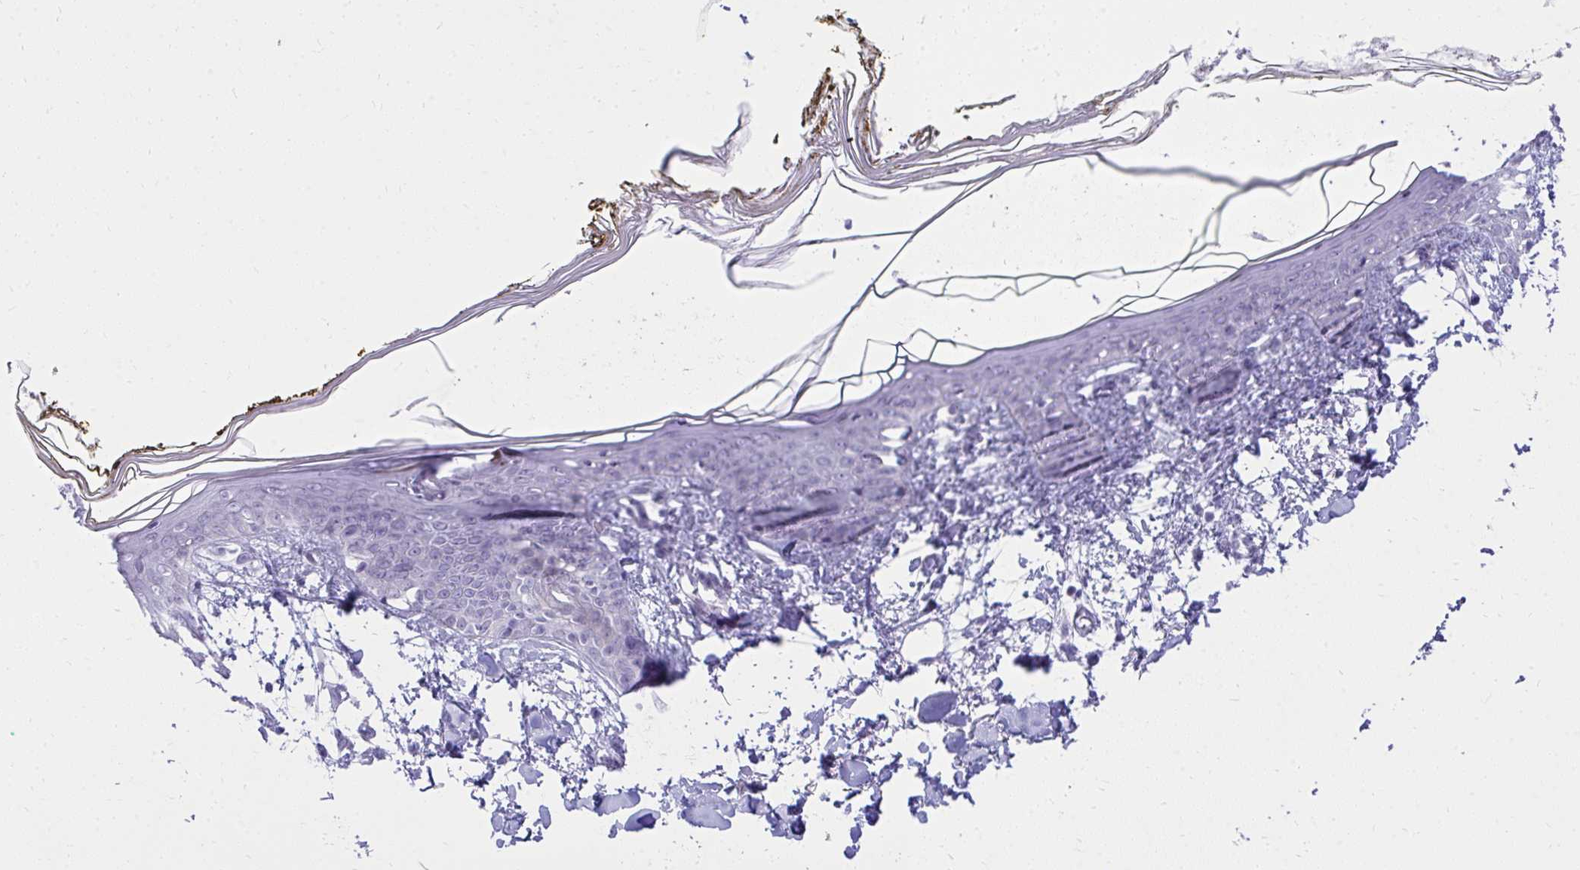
{"staining": {"intensity": "negative", "quantity": "none", "location": "none"}, "tissue": "skin", "cell_type": "Fibroblasts", "image_type": "normal", "snomed": [{"axis": "morphology", "description": "Normal tissue, NOS"}, {"axis": "topography", "description": "Skin"}], "caption": "IHC of benign skin shows no staining in fibroblasts. Brightfield microscopy of IHC stained with DAB (brown) and hematoxylin (blue), captured at high magnification.", "gene": "OR5F1", "patient": {"sex": "female", "age": 34}}